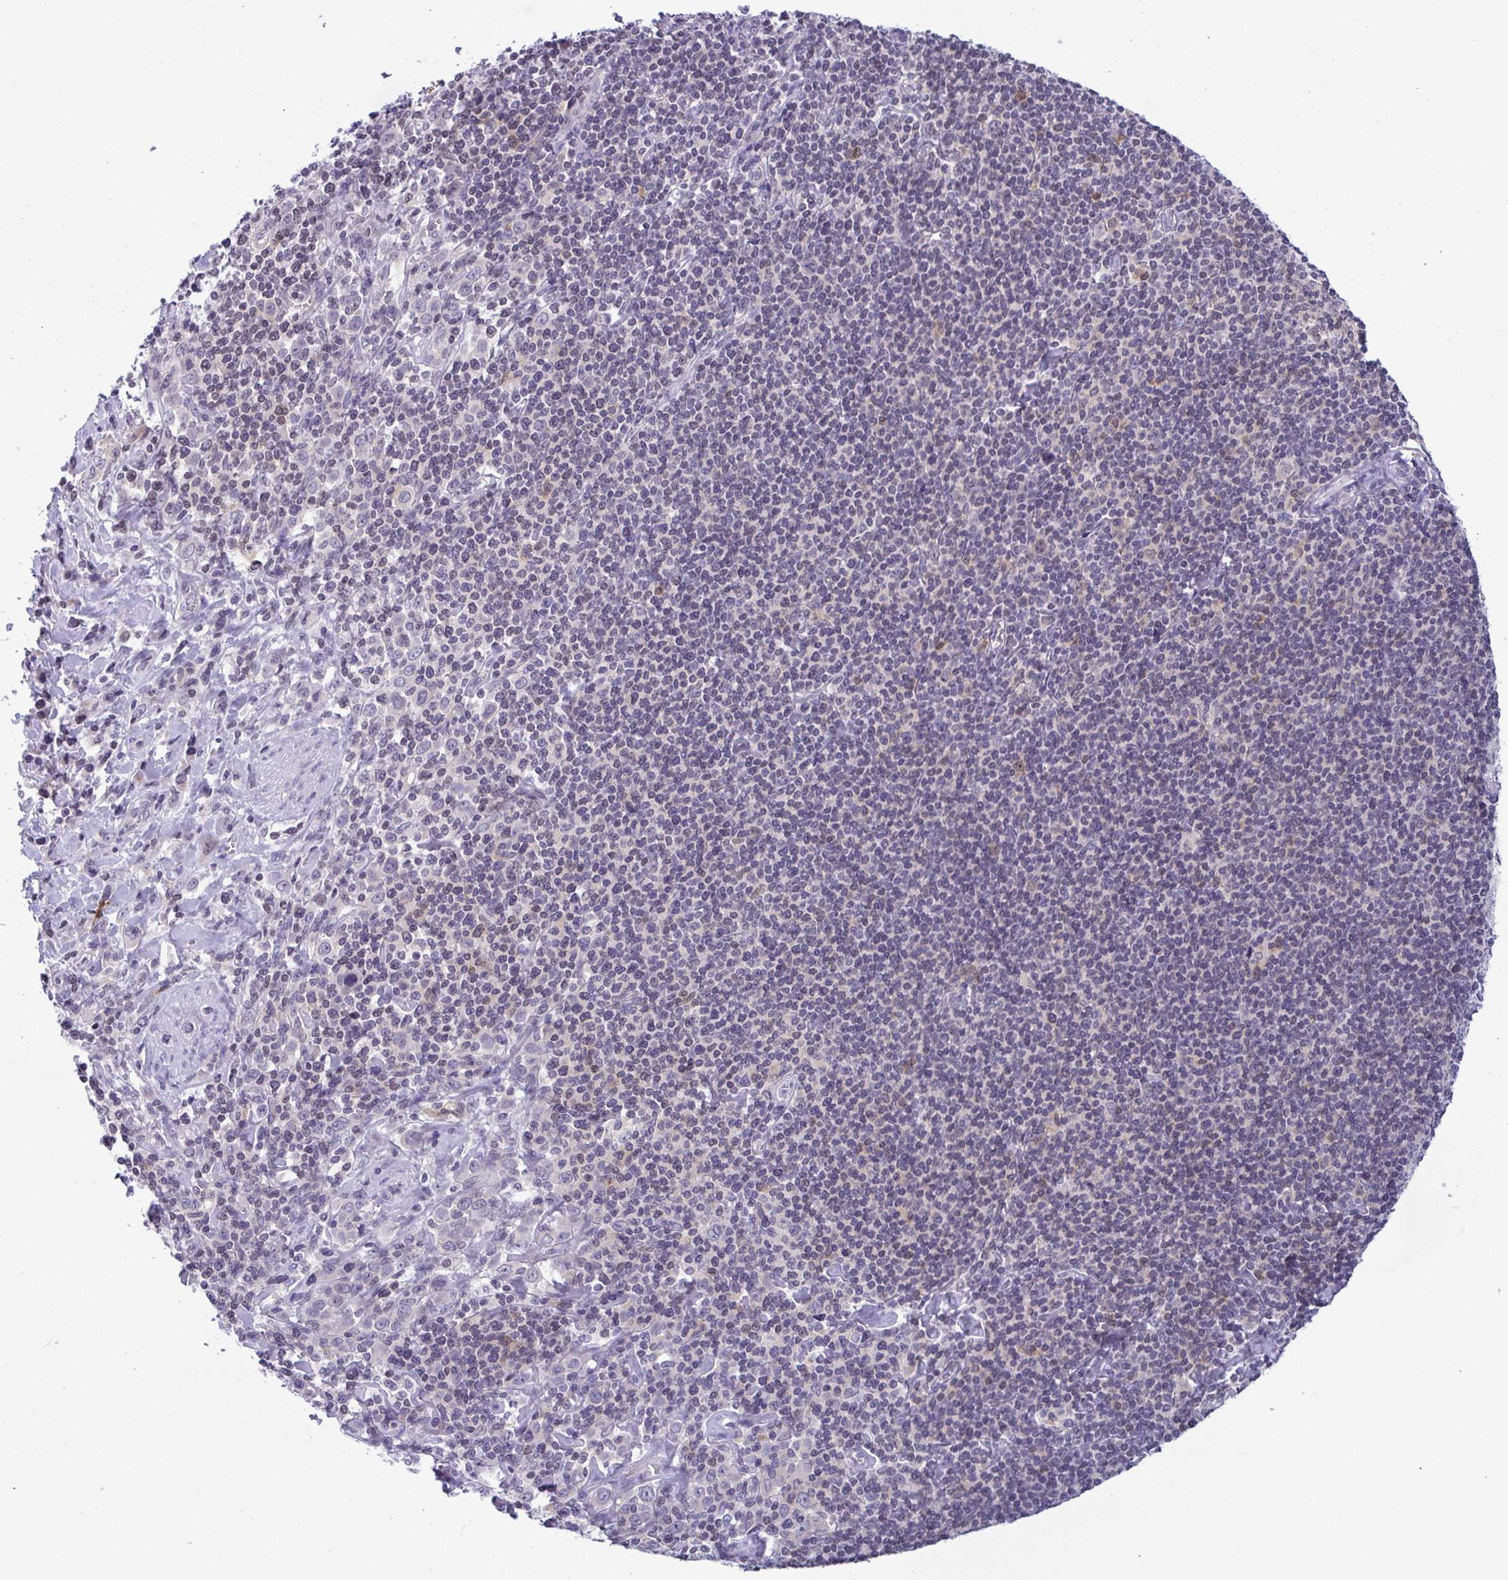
{"staining": {"intensity": "negative", "quantity": "none", "location": "none"}, "tissue": "stomach cancer", "cell_type": "Tumor cells", "image_type": "cancer", "snomed": [{"axis": "morphology", "description": "Adenocarcinoma, NOS"}, {"axis": "topography", "description": "Stomach, upper"}], "caption": "This histopathology image is of stomach cancer stained with IHC to label a protein in brown with the nuclei are counter-stained blue. There is no expression in tumor cells. (DAB IHC with hematoxylin counter stain).", "gene": "SNX11", "patient": {"sex": "male", "age": 75}}